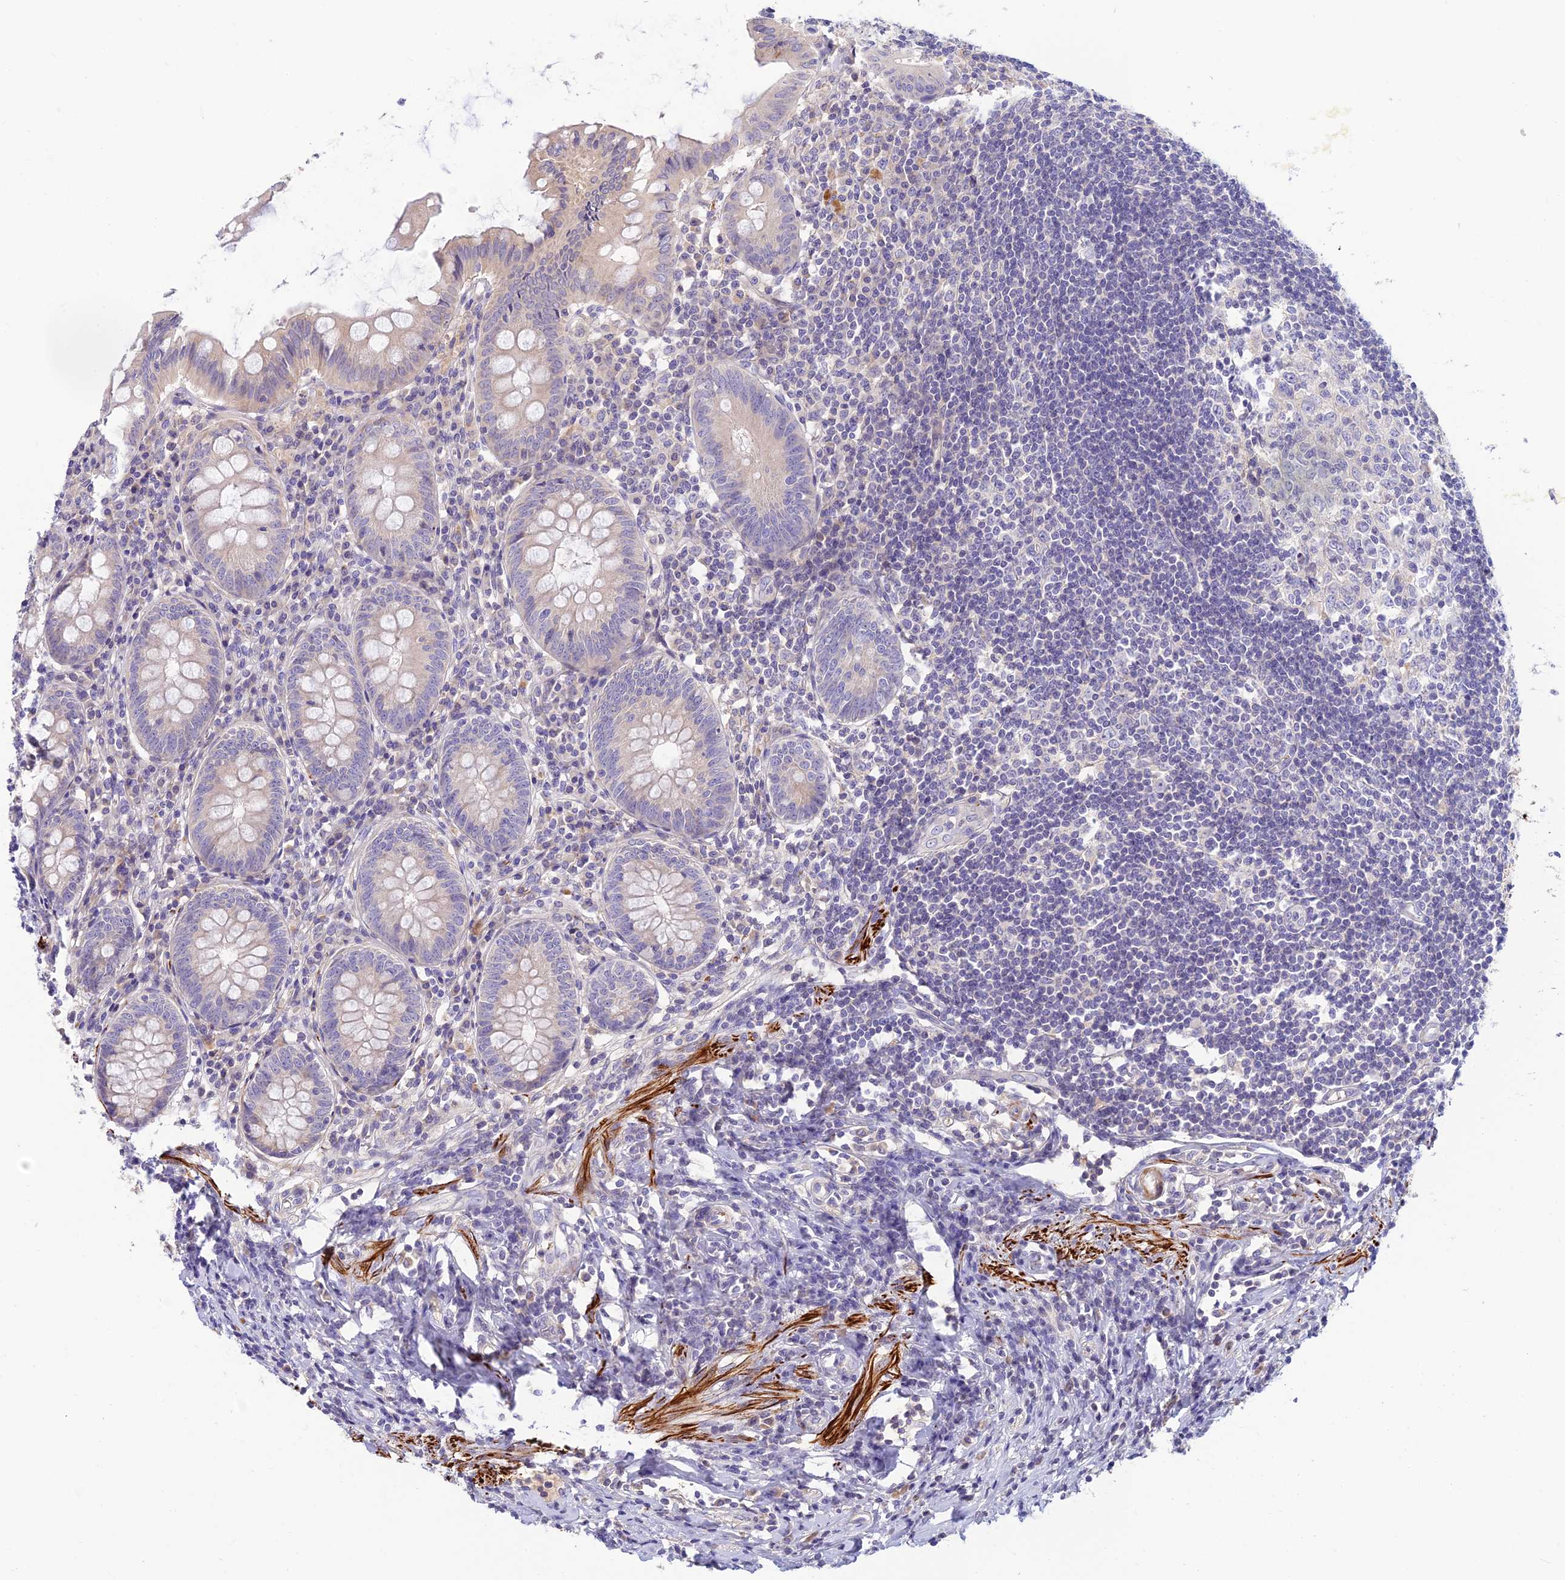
{"staining": {"intensity": "negative", "quantity": "none", "location": "none"}, "tissue": "appendix", "cell_type": "Glandular cells", "image_type": "normal", "snomed": [{"axis": "morphology", "description": "Normal tissue, NOS"}, {"axis": "topography", "description": "Appendix"}], "caption": "Immunohistochemical staining of benign human appendix exhibits no significant staining in glandular cells. Brightfield microscopy of immunohistochemistry stained with DAB (brown) and hematoxylin (blue), captured at high magnification.", "gene": "CLIP4", "patient": {"sex": "female", "age": 54}}